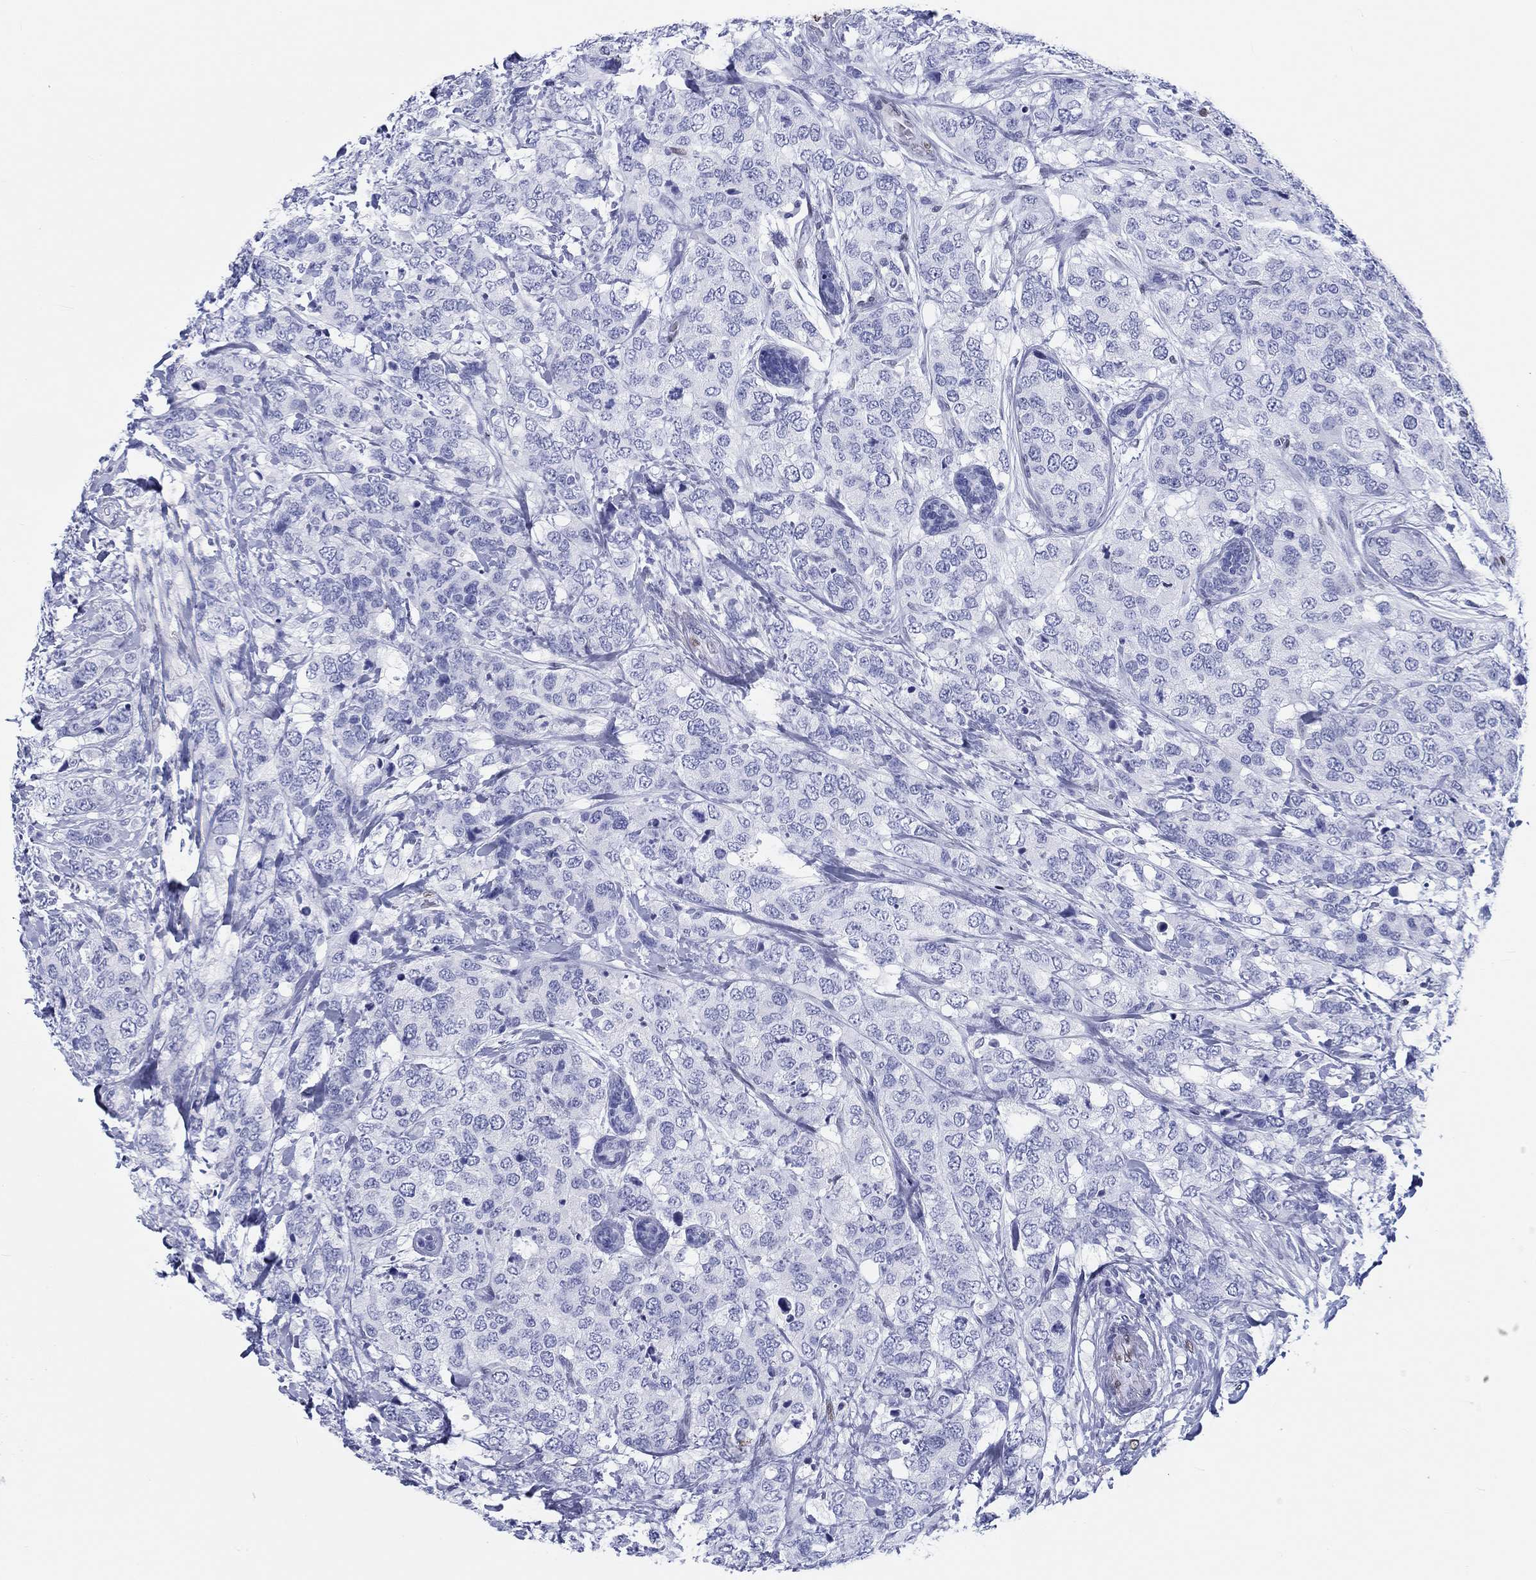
{"staining": {"intensity": "negative", "quantity": "none", "location": "none"}, "tissue": "breast cancer", "cell_type": "Tumor cells", "image_type": "cancer", "snomed": [{"axis": "morphology", "description": "Lobular carcinoma"}, {"axis": "topography", "description": "Breast"}], "caption": "The IHC histopathology image has no significant expression in tumor cells of breast lobular carcinoma tissue. (IHC, brightfield microscopy, high magnification).", "gene": "H1-1", "patient": {"sex": "female", "age": 59}}